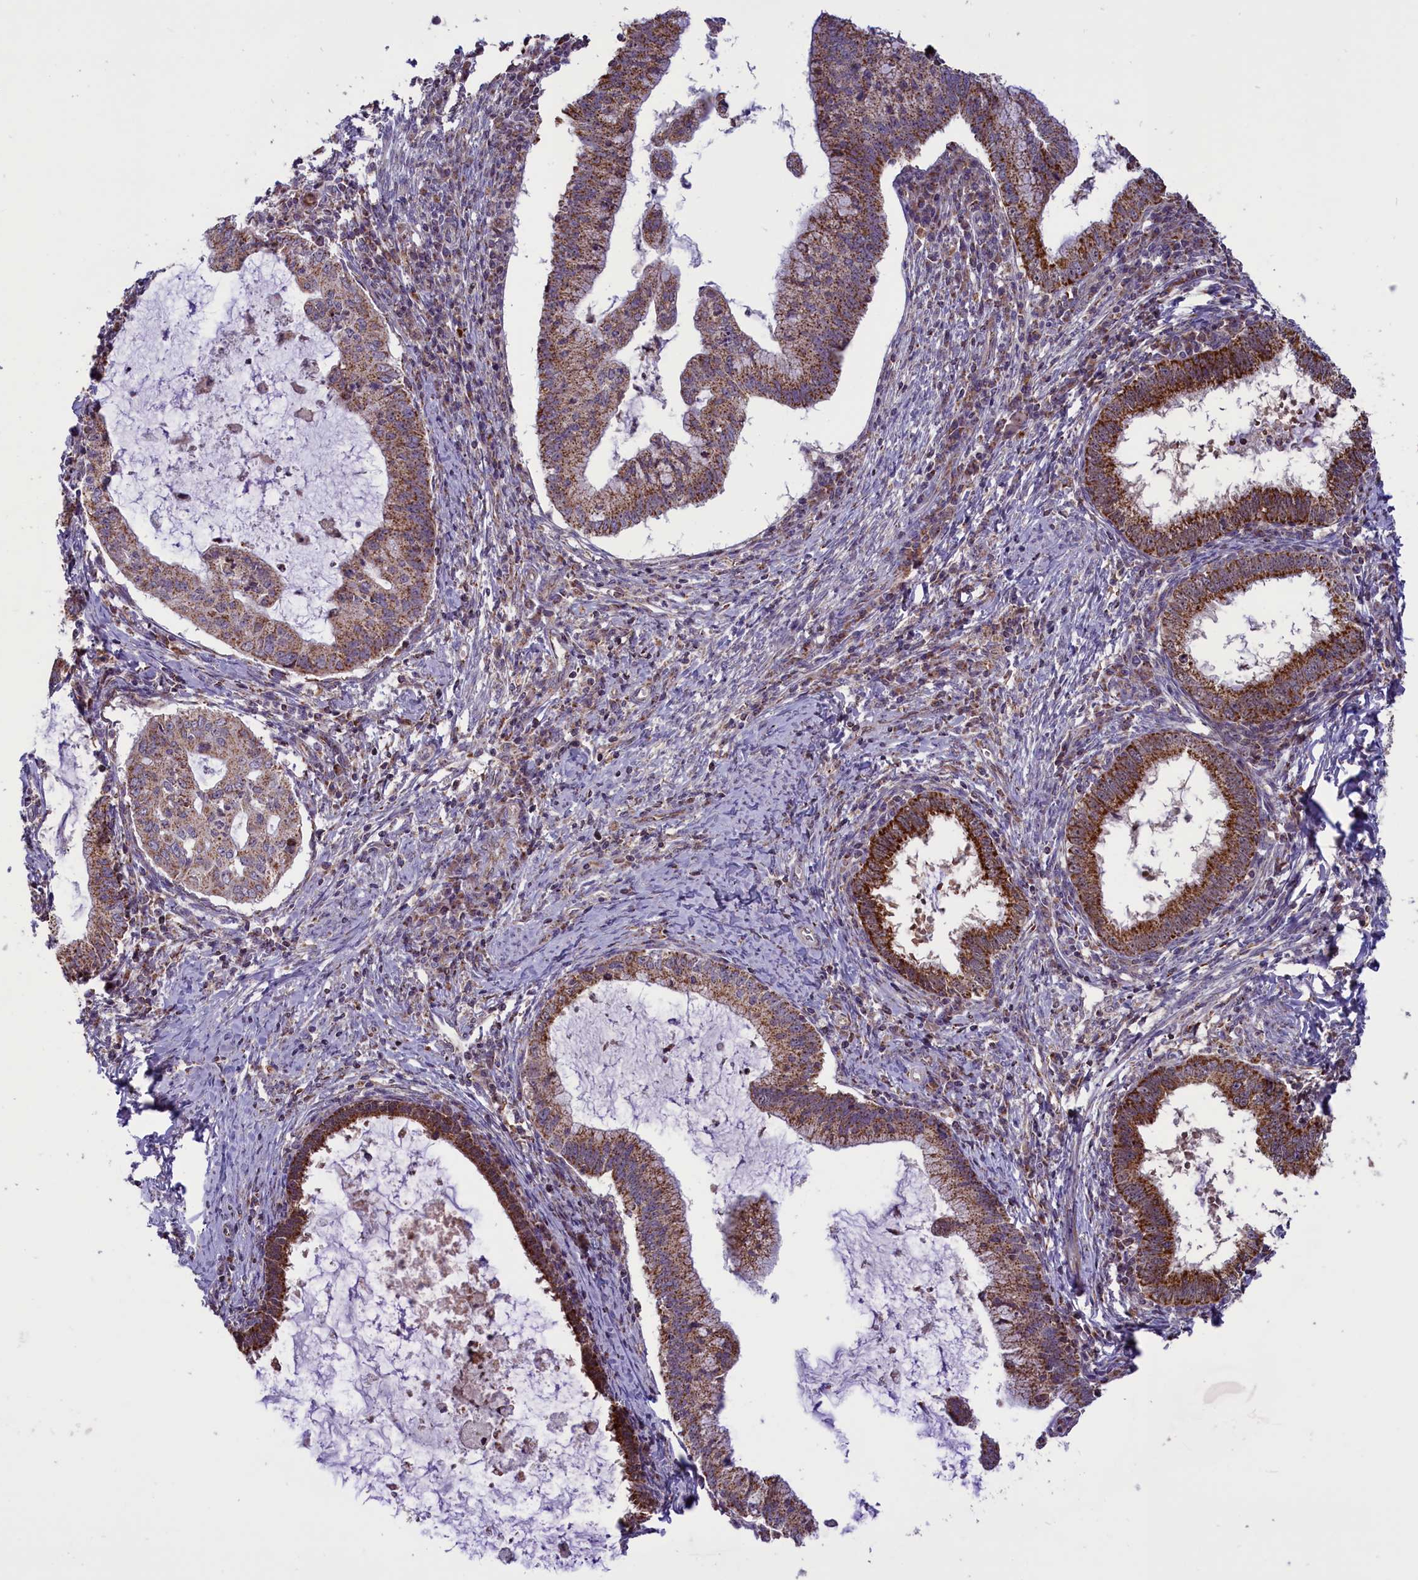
{"staining": {"intensity": "strong", "quantity": ">75%", "location": "cytoplasmic/membranous"}, "tissue": "cervical cancer", "cell_type": "Tumor cells", "image_type": "cancer", "snomed": [{"axis": "morphology", "description": "Adenocarcinoma, NOS"}, {"axis": "topography", "description": "Cervix"}], "caption": "Human adenocarcinoma (cervical) stained with a brown dye exhibits strong cytoplasmic/membranous positive staining in about >75% of tumor cells.", "gene": "GLRX5", "patient": {"sex": "female", "age": 36}}